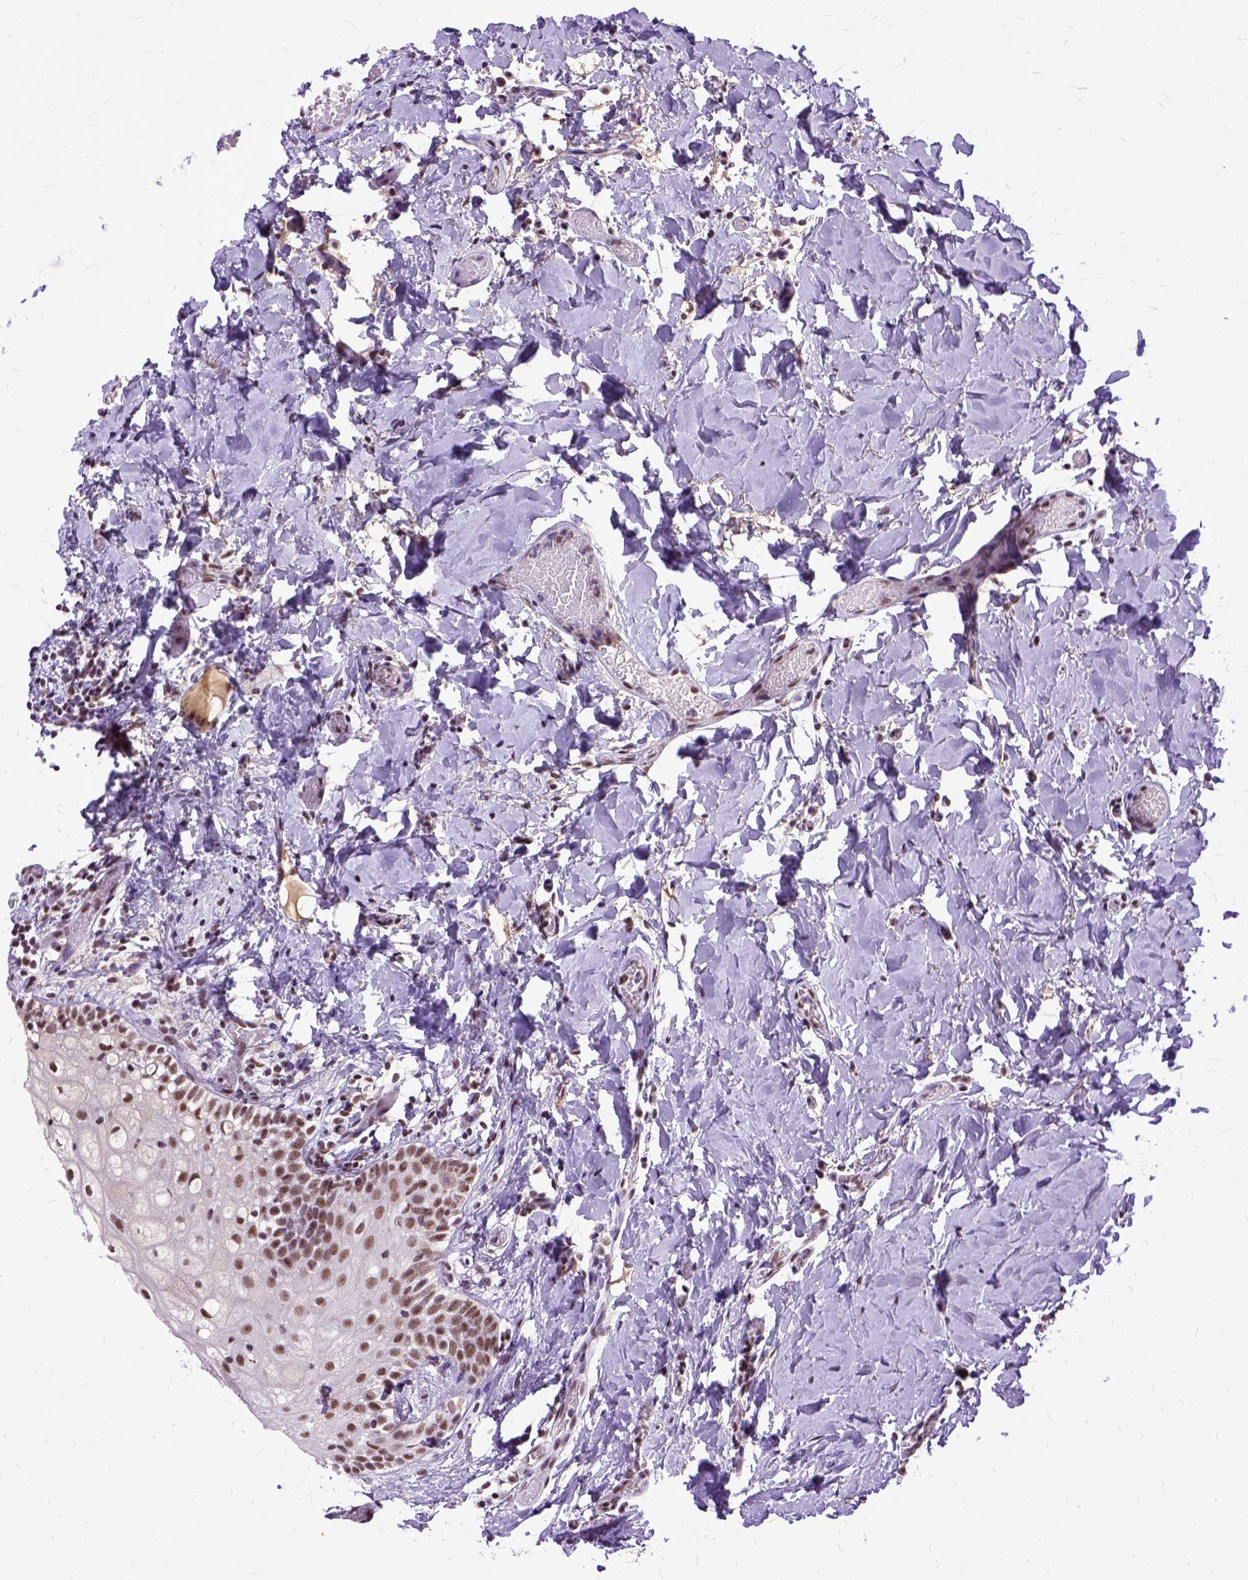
{"staining": {"intensity": "moderate", "quantity": ">75%", "location": "nuclear"}, "tissue": "oral mucosa", "cell_type": "Squamous epithelial cells", "image_type": "normal", "snomed": [{"axis": "morphology", "description": "Normal tissue, NOS"}, {"axis": "topography", "description": "Oral tissue"}], "caption": "Benign oral mucosa demonstrates moderate nuclear expression in about >75% of squamous epithelial cells Using DAB (3,3'-diaminobenzidine) (brown) and hematoxylin (blue) stains, captured at high magnification using brightfield microscopy..", "gene": "SETD1A", "patient": {"sex": "female", "age": 83}}